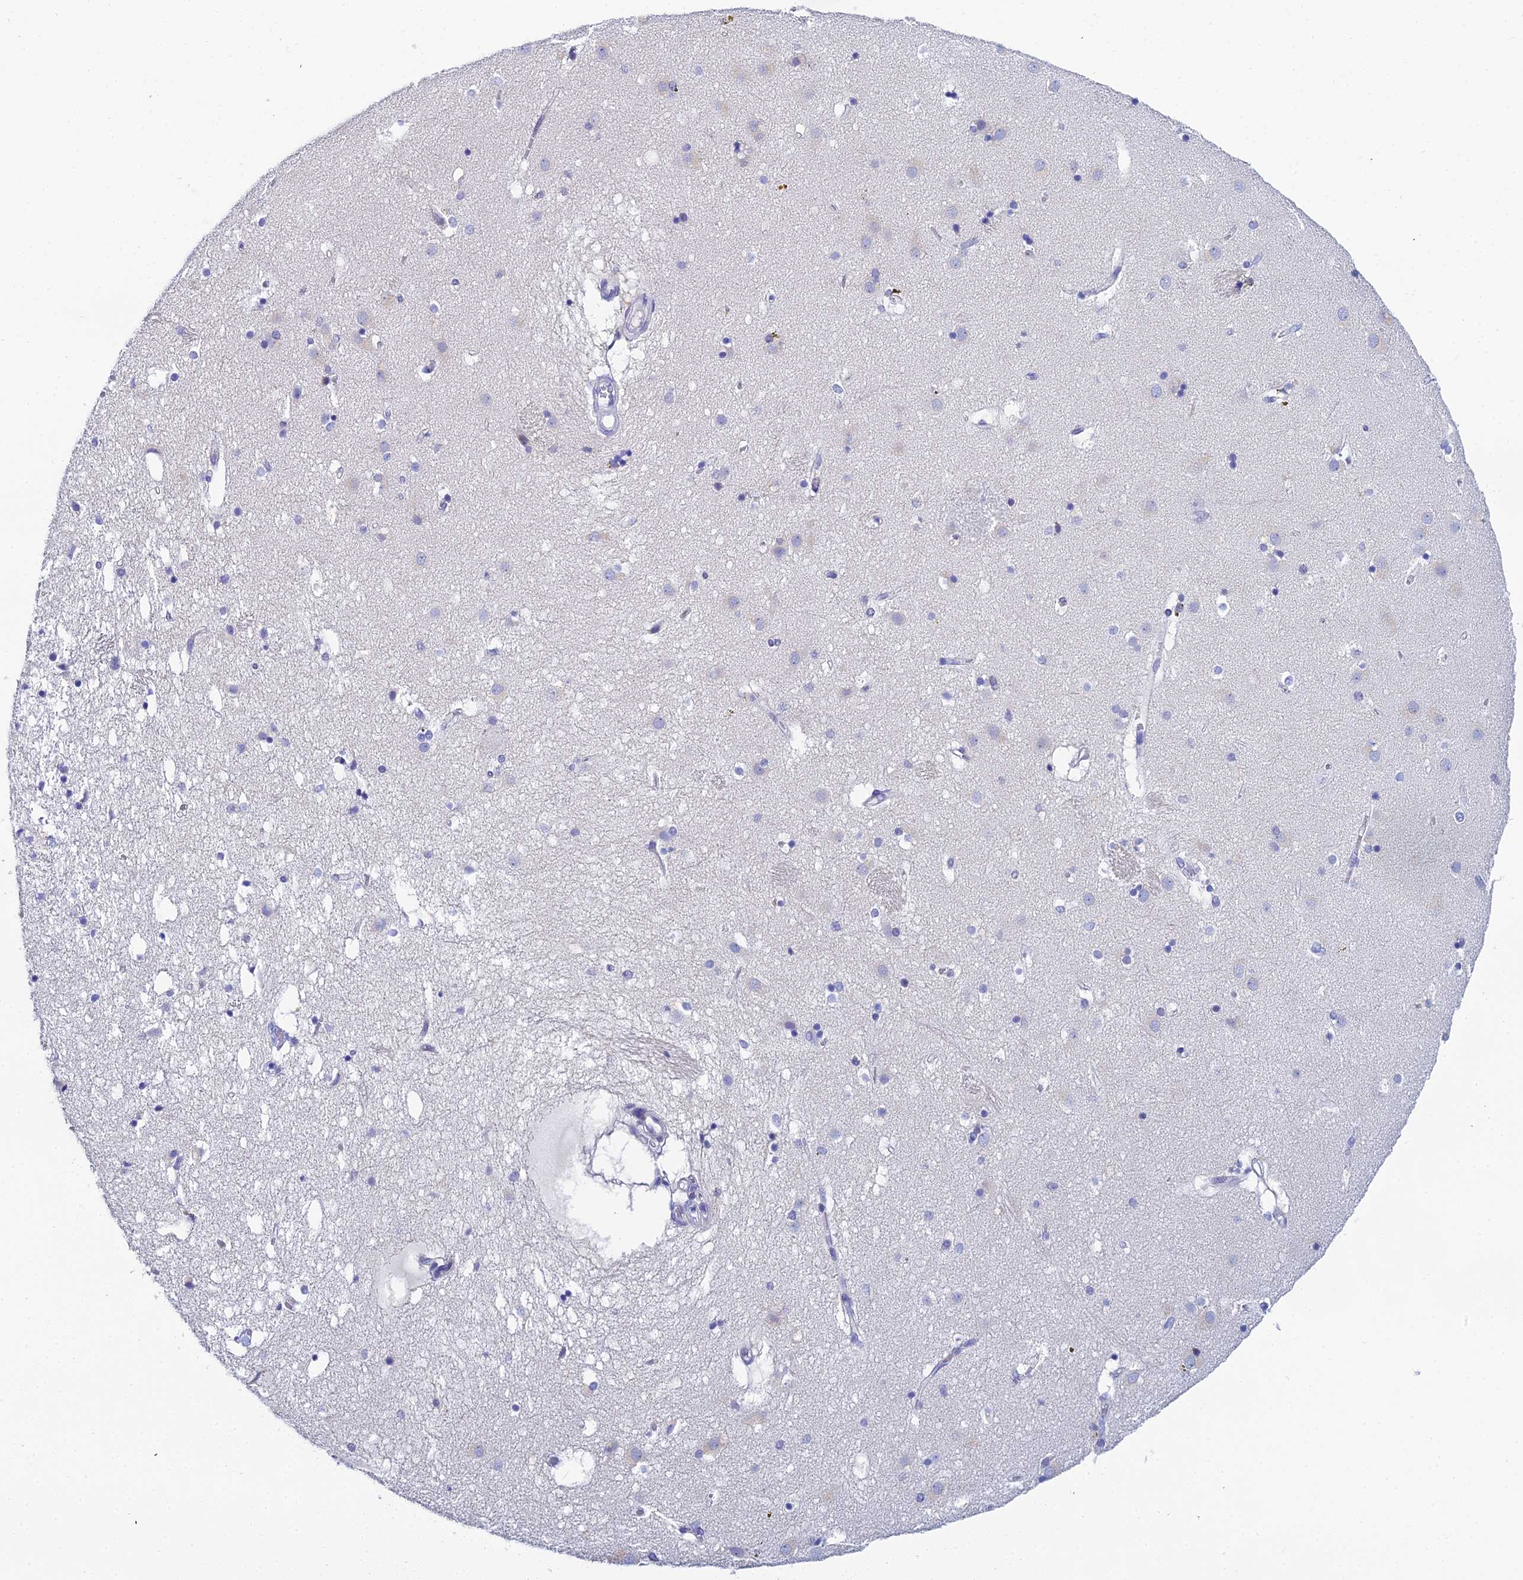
{"staining": {"intensity": "negative", "quantity": "none", "location": "none"}, "tissue": "caudate", "cell_type": "Glial cells", "image_type": "normal", "snomed": [{"axis": "morphology", "description": "Normal tissue, NOS"}, {"axis": "topography", "description": "Lateral ventricle wall"}], "caption": "This is an IHC histopathology image of normal human caudate. There is no staining in glial cells.", "gene": "OCM2", "patient": {"sex": "male", "age": 70}}